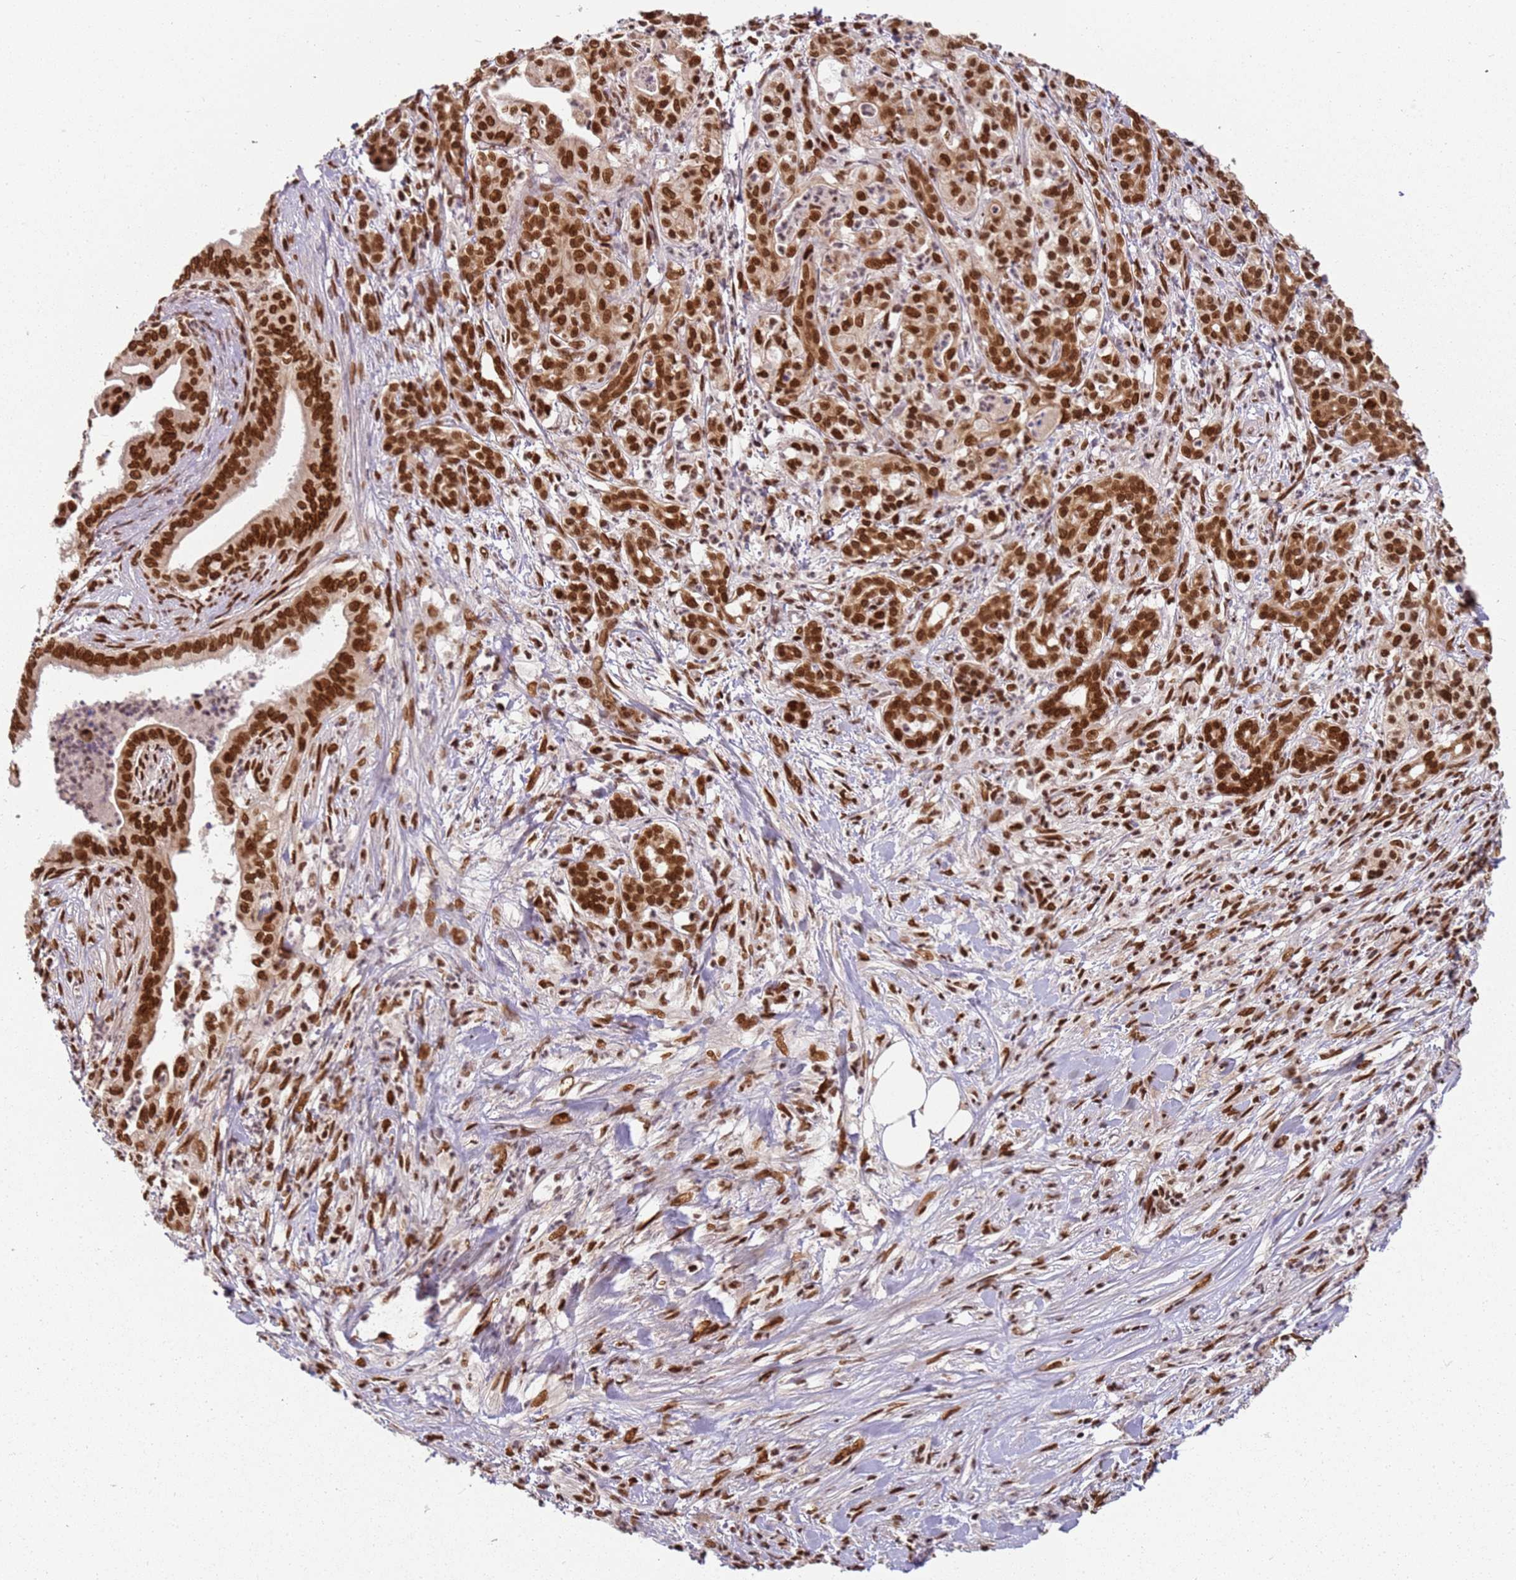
{"staining": {"intensity": "strong", "quantity": ">75%", "location": "nuclear"}, "tissue": "pancreatic cancer", "cell_type": "Tumor cells", "image_type": "cancer", "snomed": [{"axis": "morphology", "description": "Adenocarcinoma, NOS"}, {"axis": "topography", "description": "Pancreas"}], "caption": "This image reveals IHC staining of human pancreatic cancer (adenocarcinoma), with high strong nuclear expression in about >75% of tumor cells.", "gene": "TENT4A", "patient": {"sex": "male", "age": 58}}